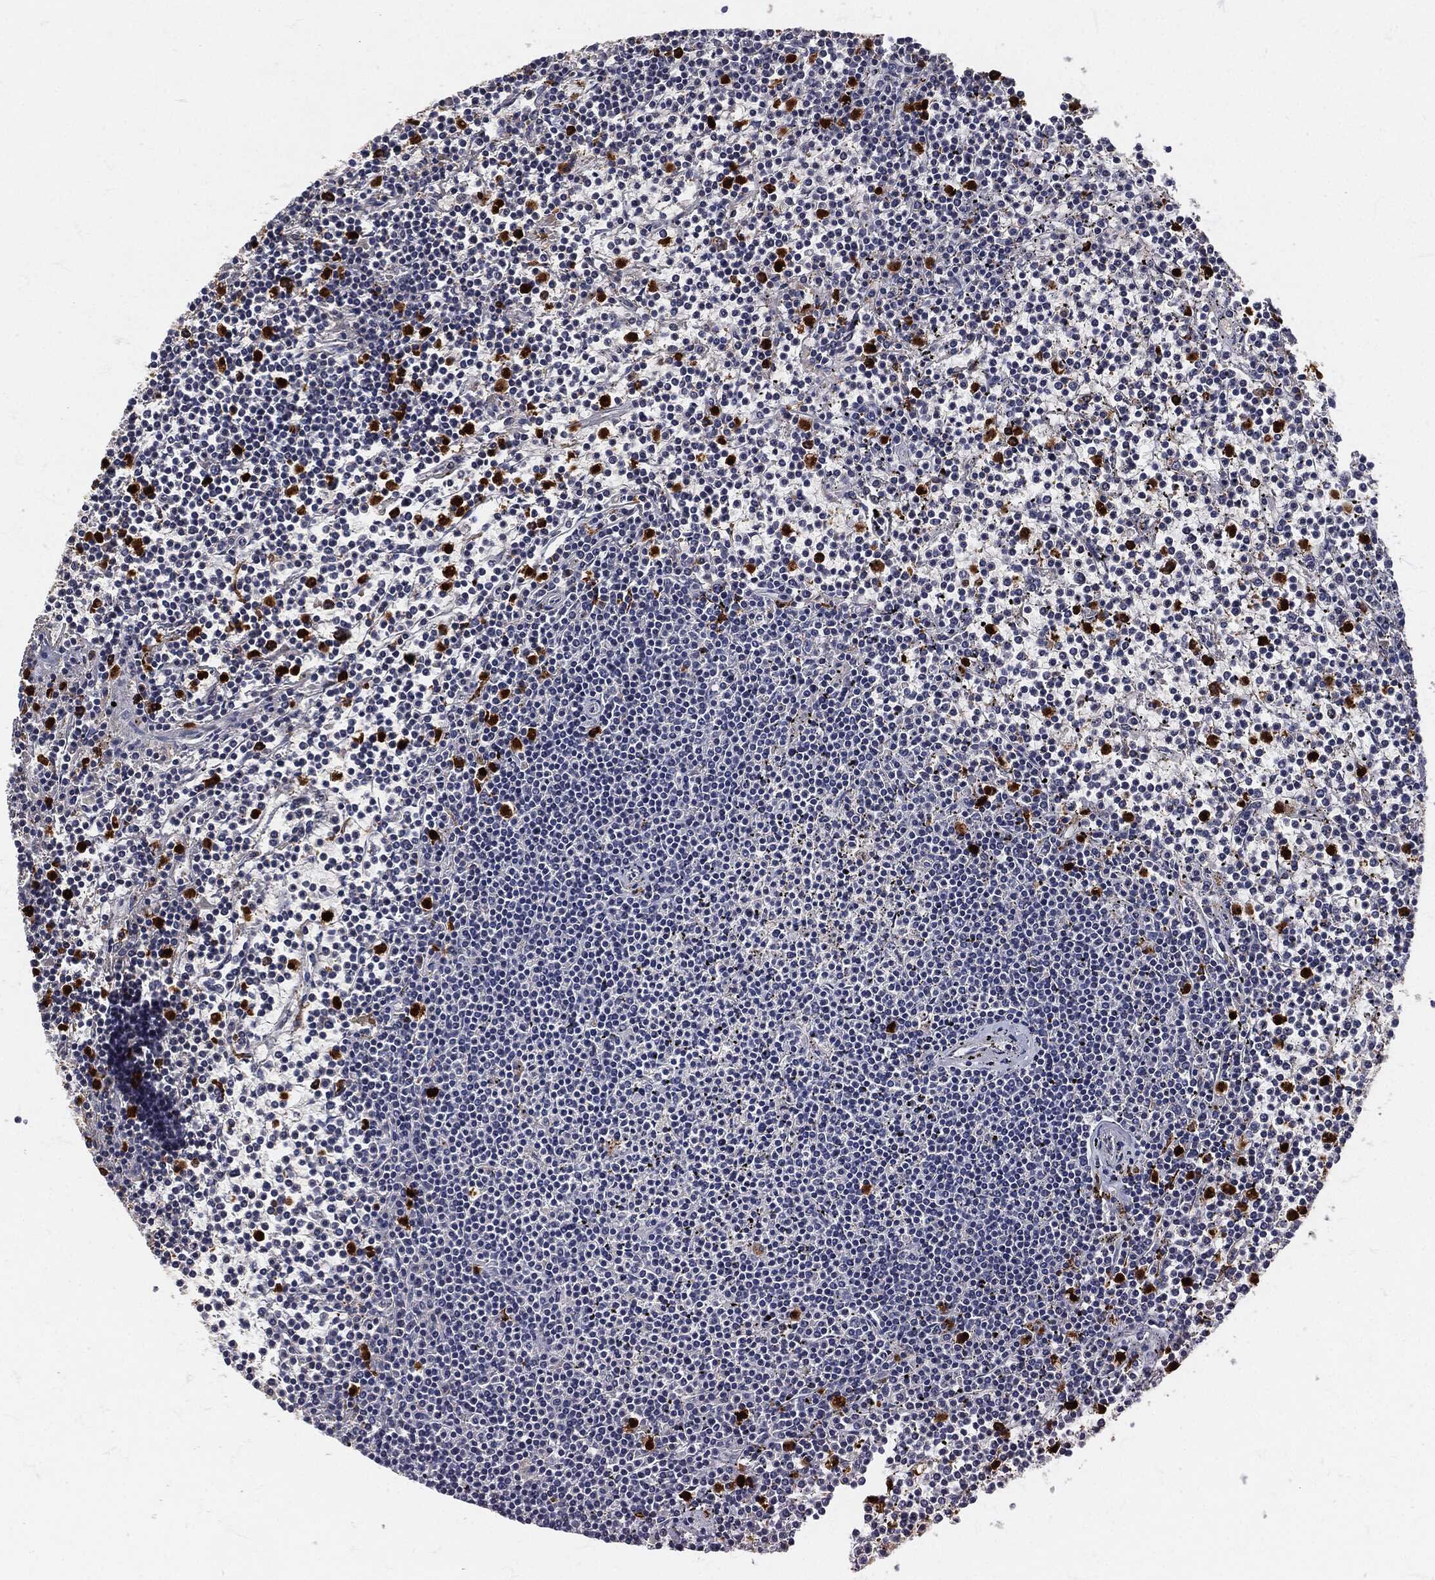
{"staining": {"intensity": "negative", "quantity": "none", "location": "none"}, "tissue": "lymphoma", "cell_type": "Tumor cells", "image_type": "cancer", "snomed": [{"axis": "morphology", "description": "Malignant lymphoma, non-Hodgkin's type, Low grade"}, {"axis": "topography", "description": "Spleen"}], "caption": "An immunohistochemistry histopathology image of lymphoma is shown. There is no staining in tumor cells of lymphoma. (Stains: DAB (3,3'-diaminobenzidine) IHC with hematoxylin counter stain, Microscopy: brightfield microscopy at high magnification).", "gene": "MPO", "patient": {"sex": "female", "age": 19}}